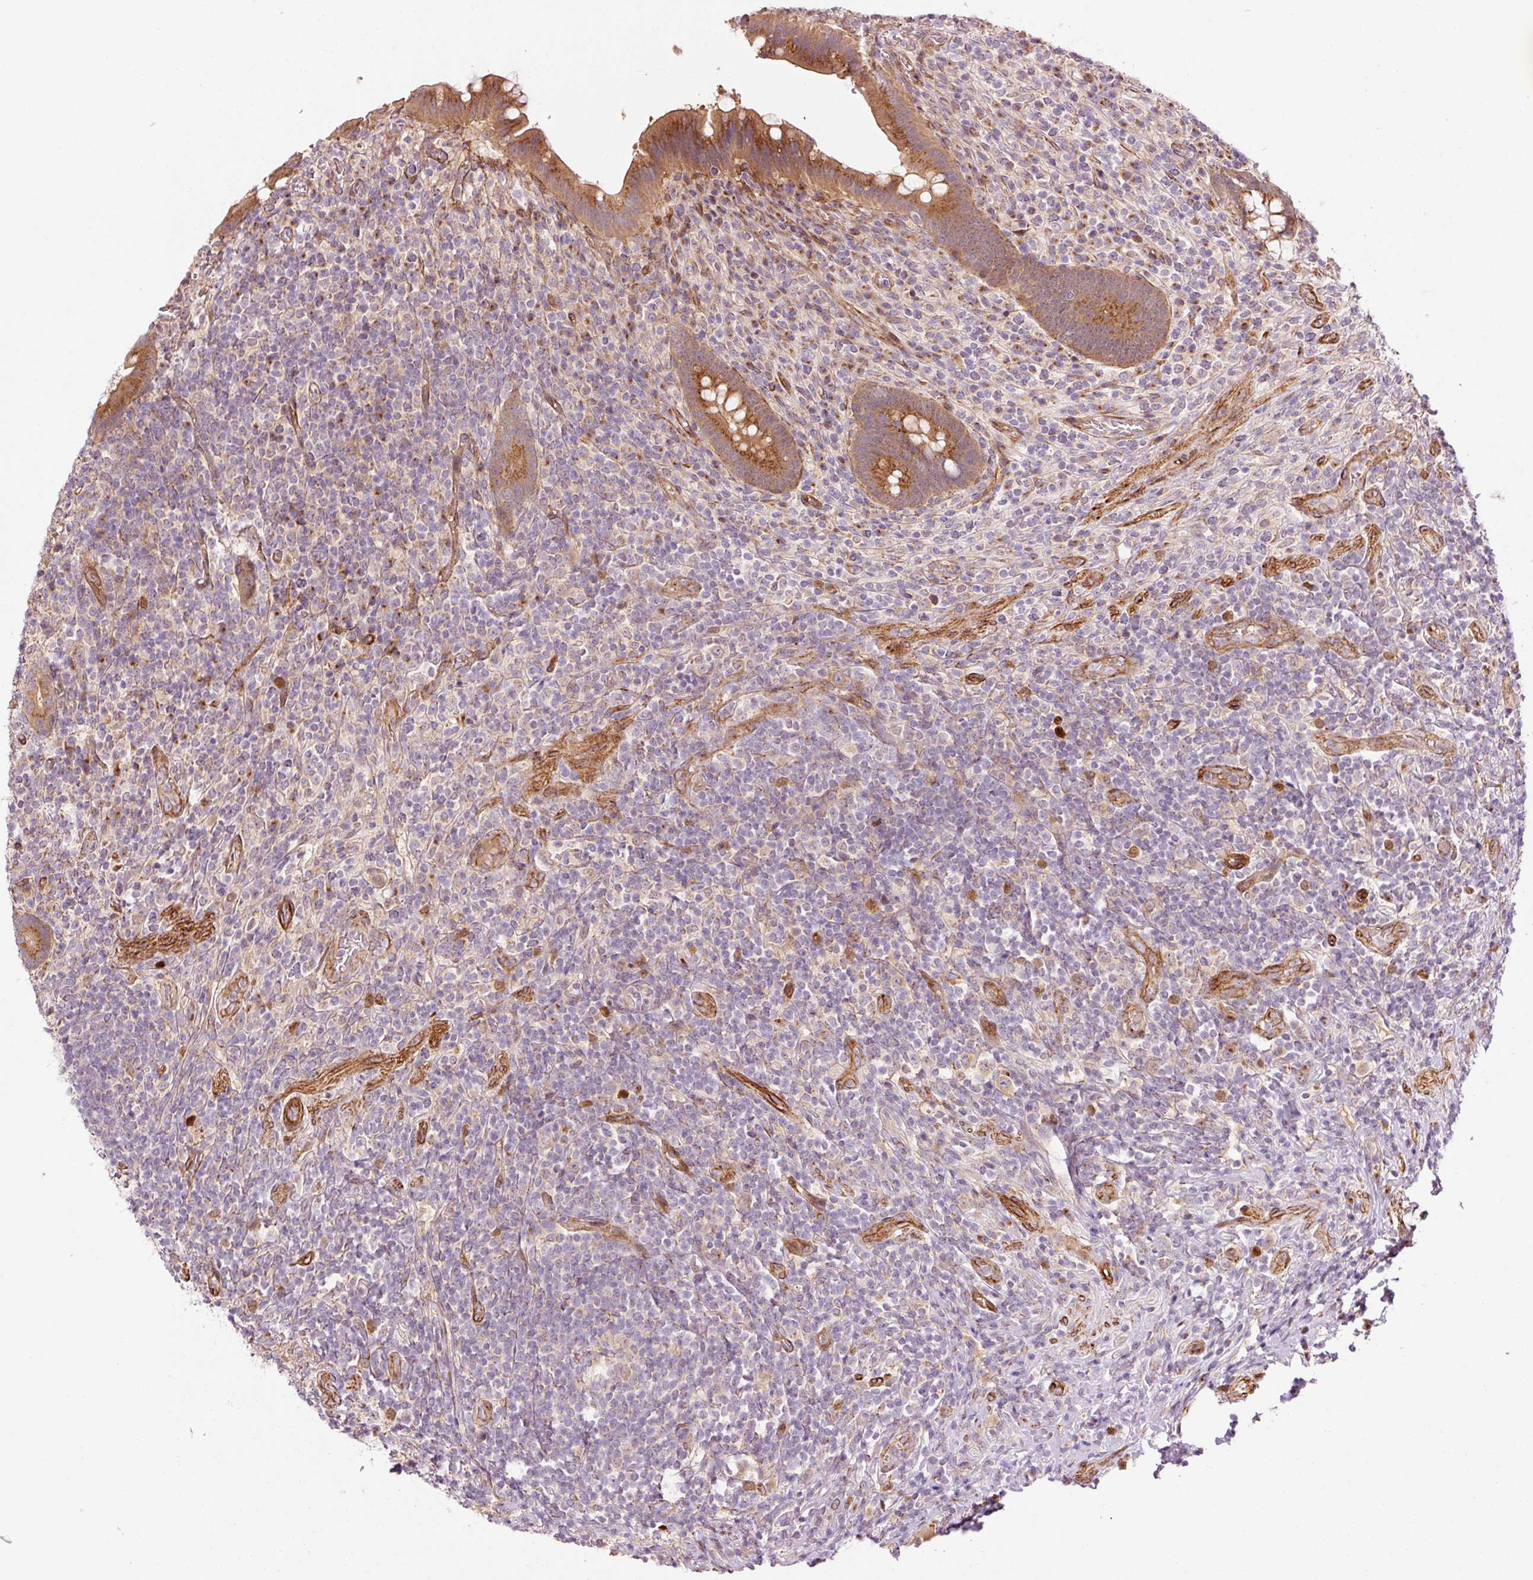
{"staining": {"intensity": "strong", "quantity": ">75%", "location": "cytoplasmic/membranous"}, "tissue": "appendix", "cell_type": "Glandular cells", "image_type": "normal", "snomed": [{"axis": "morphology", "description": "Normal tissue, NOS"}, {"axis": "topography", "description": "Appendix"}], "caption": "Benign appendix was stained to show a protein in brown. There is high levels of strong cytoplasmic/membranous staining in approximately >75% of glandular cells. (Brightfield microscopy of DAB IHC at high magnification).", "gene": "LIMK2", "patient": {"sex": "female", "age": 43}}